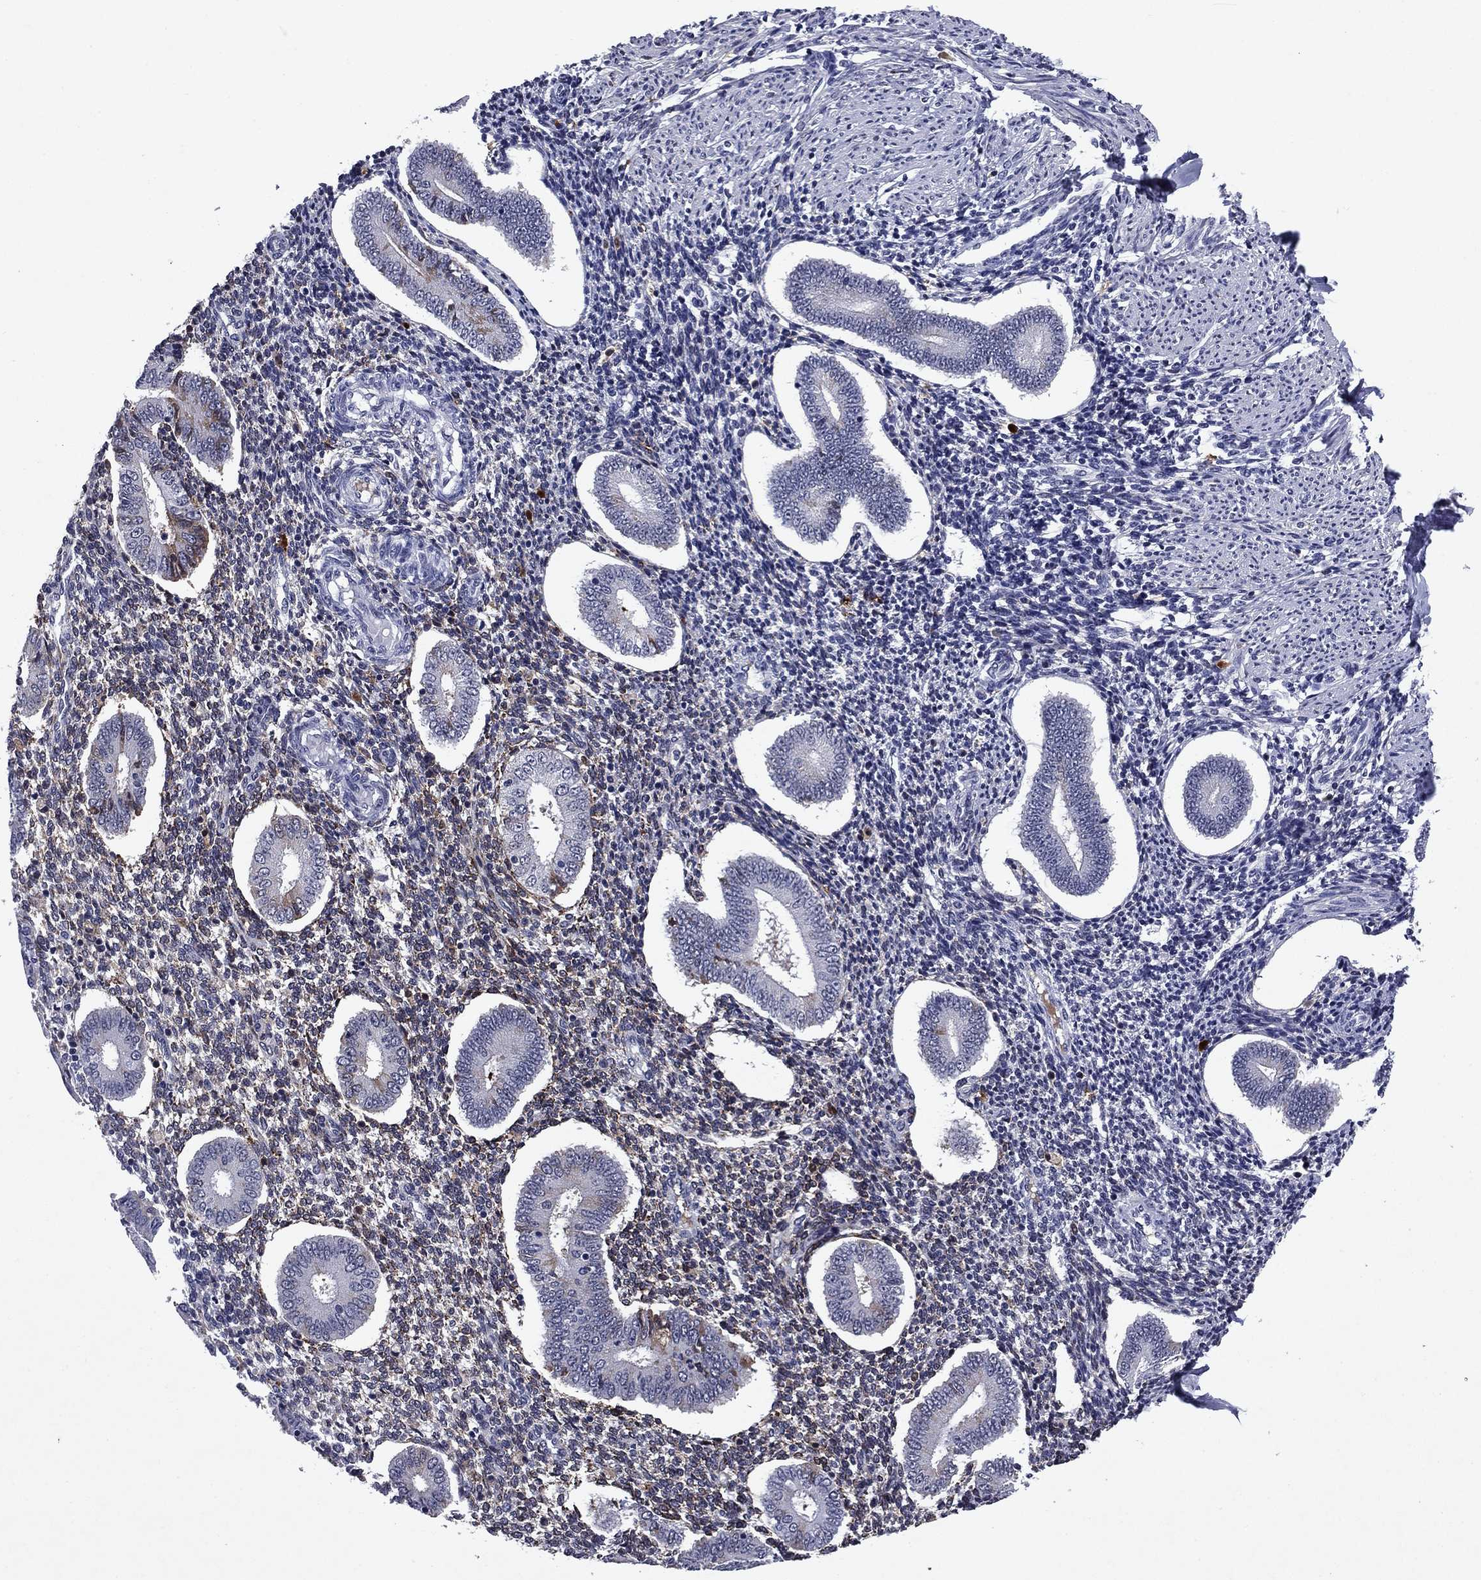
{"staining": {"intensity": "weak", "quantity": "<25%", "location": "cytoplasmic/membranous"}, "tissue": "endometrium", "cell_type": "Cells in endometrial stroma", "image_type": "normal", "snomed": [{"axis": "morphology", "description": "Normal tissue, NOS"}, {"axis": "topography", "description": "Endometrium"}], "caption": "A photomicrograph of human endometrium is negative for staining in cells in endometrial stroma. (Brightfield microscopy of DAB (3,3'-diaminobenzidine) IHC at high magnification).", "gene": "ECM1", "patient": {"sex": "female", "age": 40}}